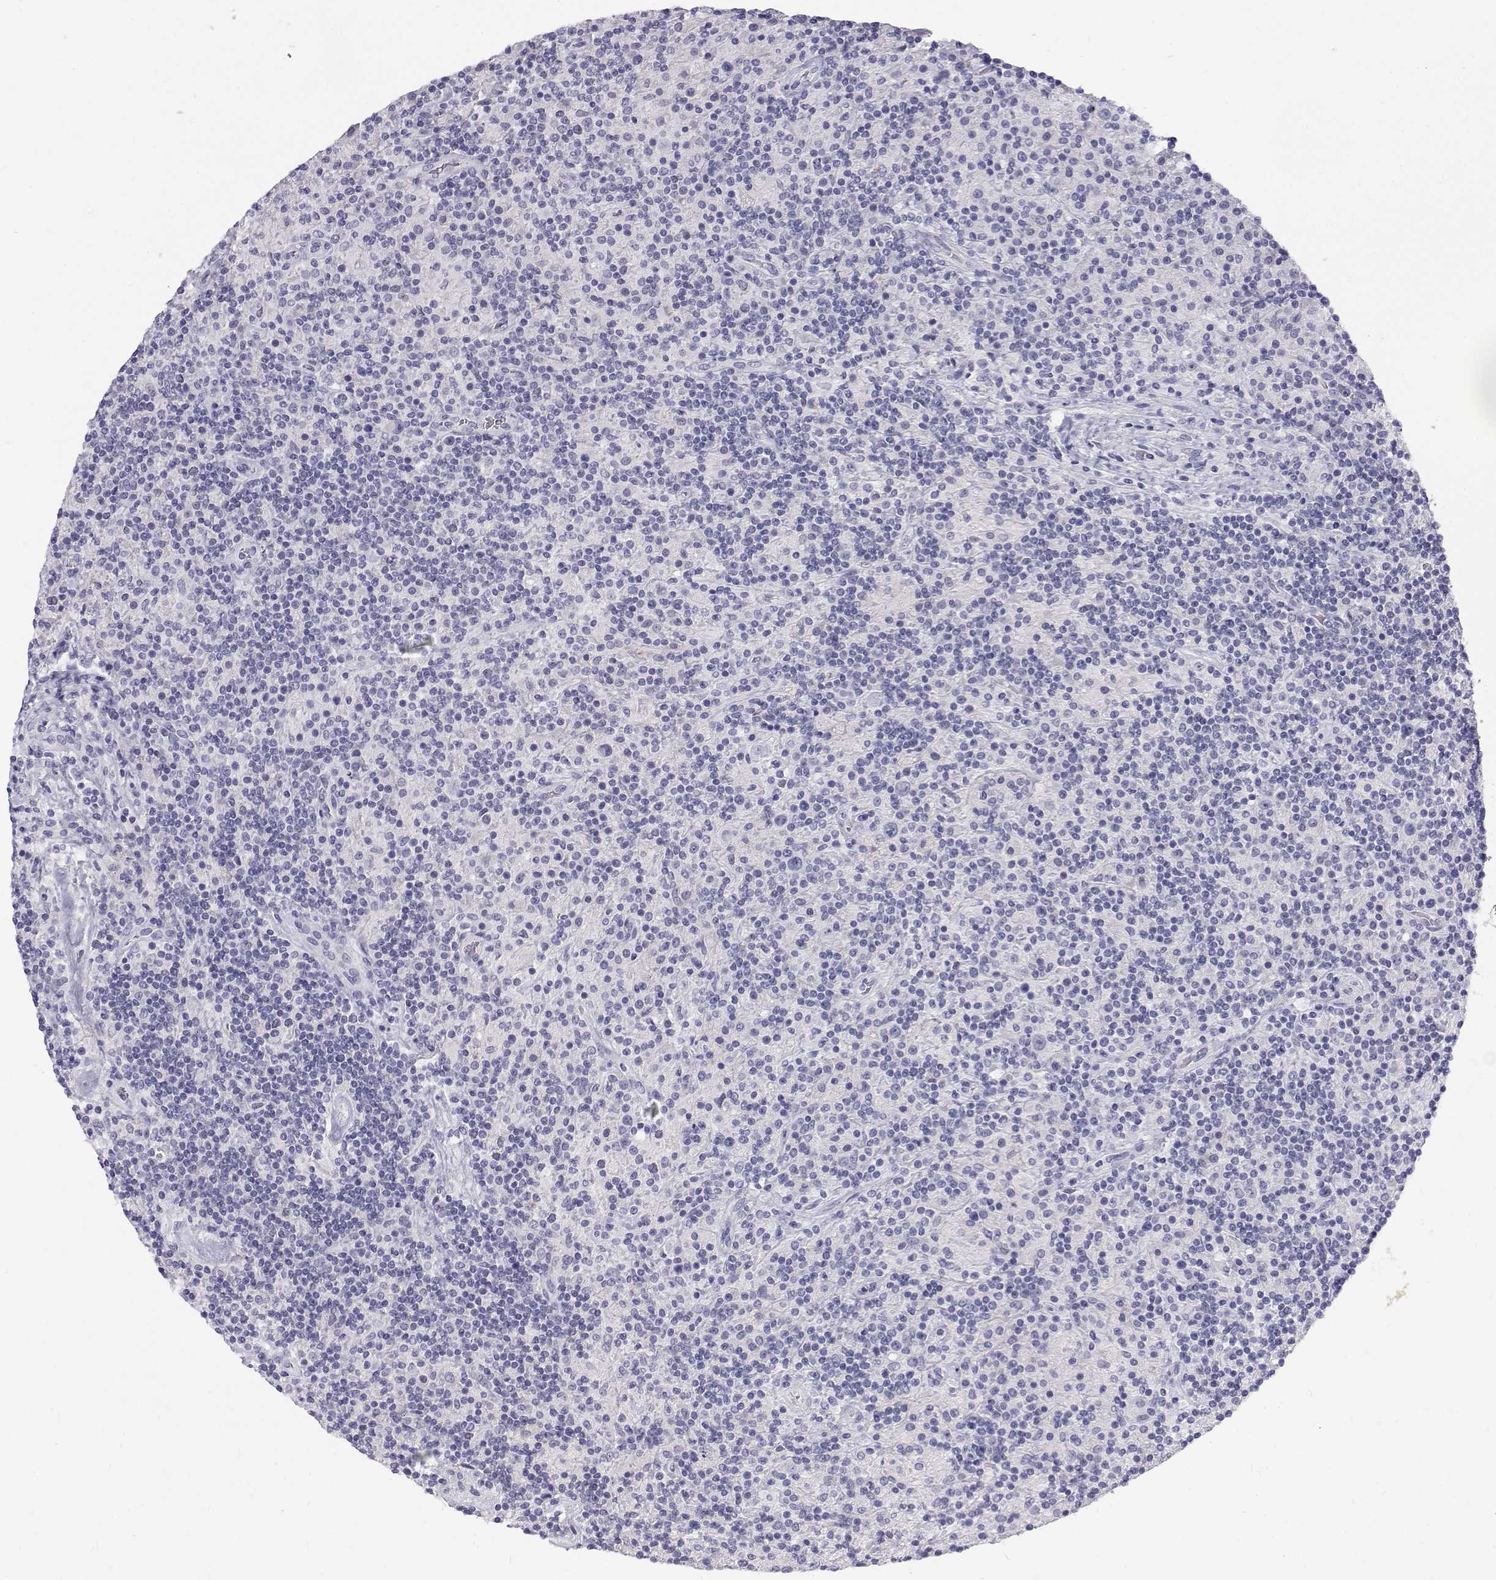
{"staining": {"intensity": "negative", "quantity": "none", "location": "none"}, "tissue": "lymphoma", "cell_type": "Tumor cells", "image_type": "cancer", "snomed": [{"axis": "morphology", "description": "Hodgkin's disease, NOS"}, {"axis": "topography", "description": "Lymph node"}], "caption": "A high-resolution micrograph shows immunohistochemistry staining of Hodgkin's disease, which displays no significant expression in tumor cells. (DAB (3,3'-diaminobenzidine) immunohistochemistry with hematoxylin counter stain).", "gene": "NCR2", "patient": {"sex": "male", "age": 70}}